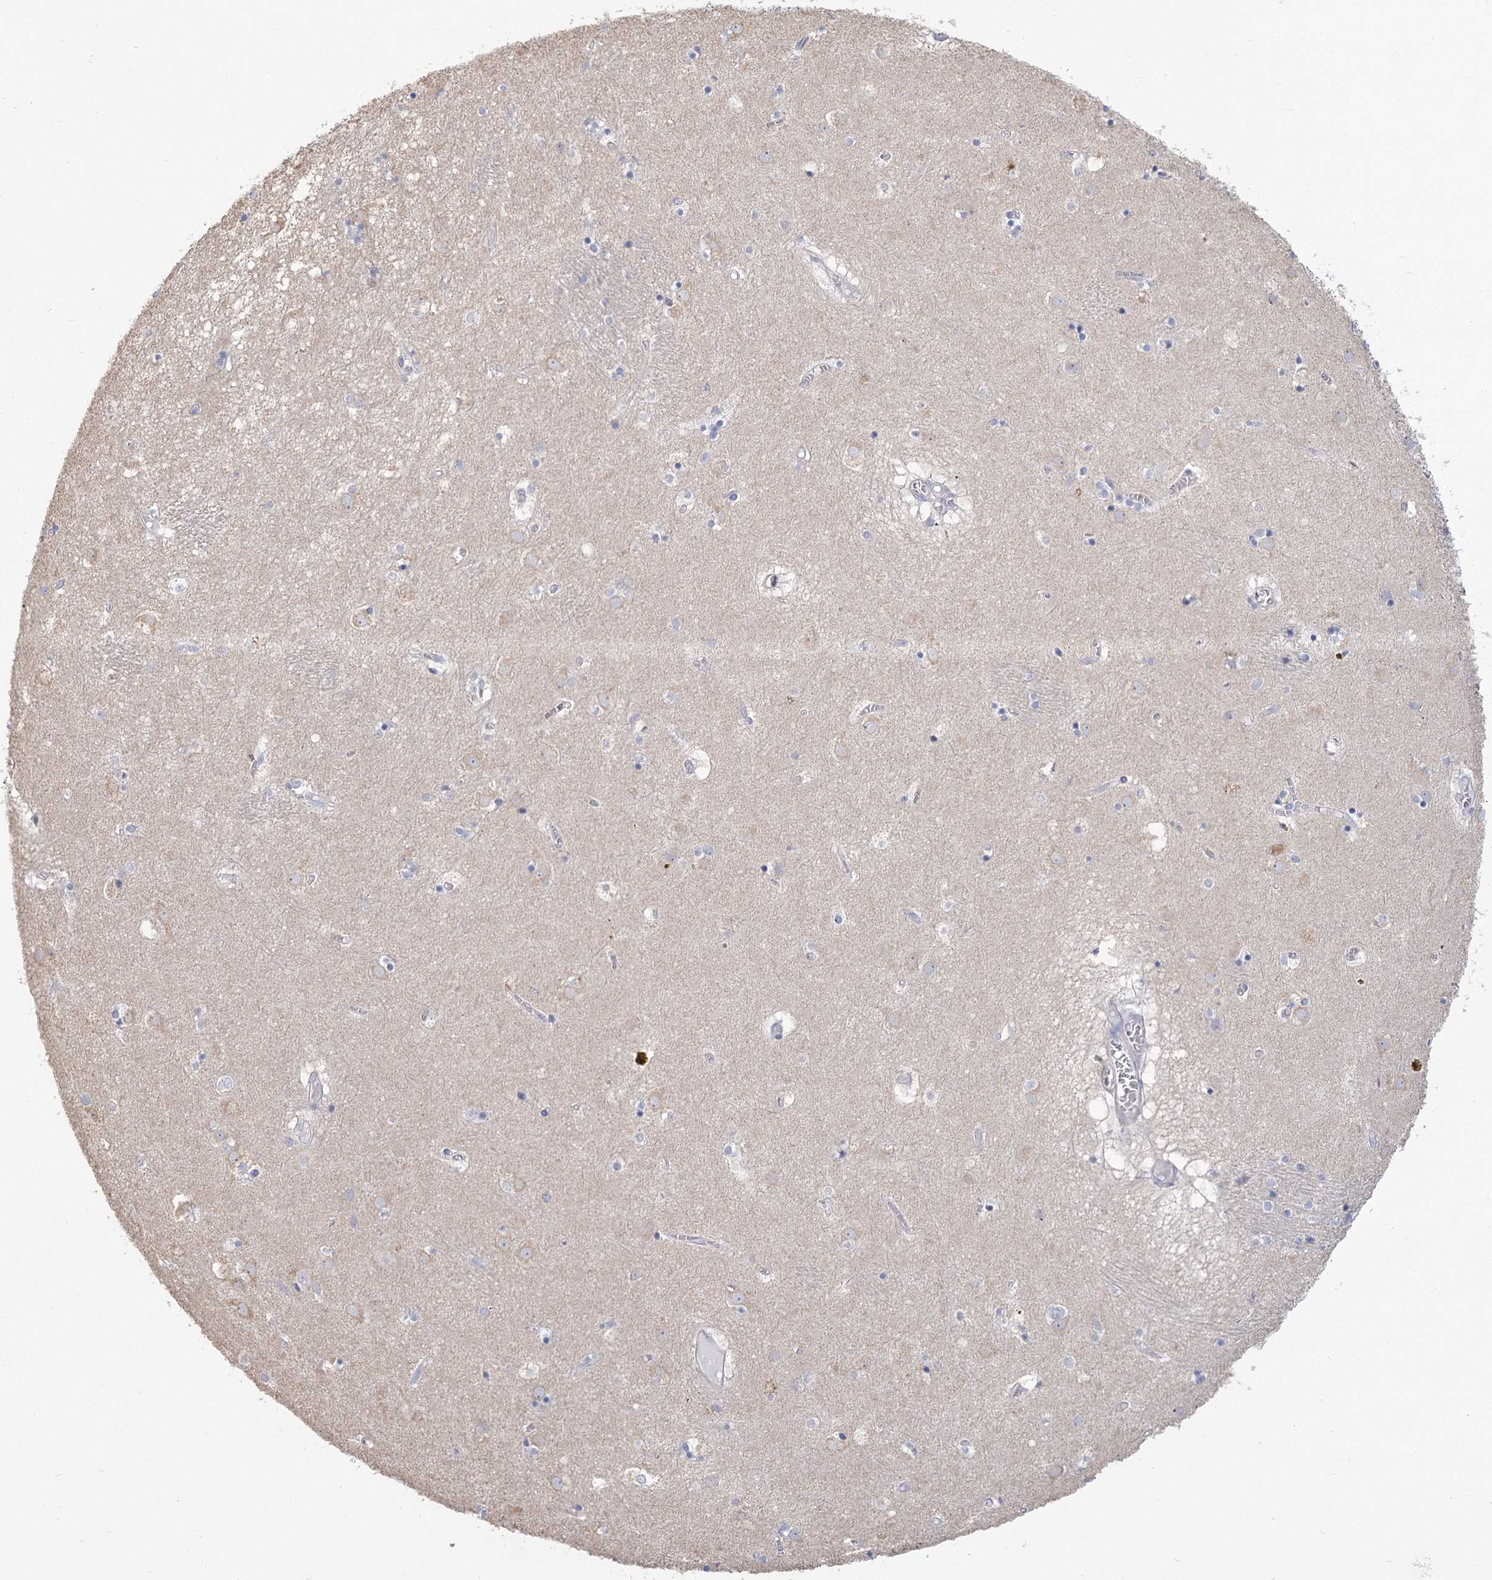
{"staining": {"intensity": "negative", "quantity": "none", "location": "none"}, "tissue": "caudate", "cell_type": "Glial cells", "image_type": "normal", "snomed": [{"axis": "morphology", "description": "Normal tissue, NOS"}, {"axis": "topography", "description": "Lateral ventricle wall"}], "caption": "Immunohistochemistry of normal human caudate demonstrates no positivity in glial cells.", "gene": "CNTLN", "patient": {"sex": "male", "age": 70}}